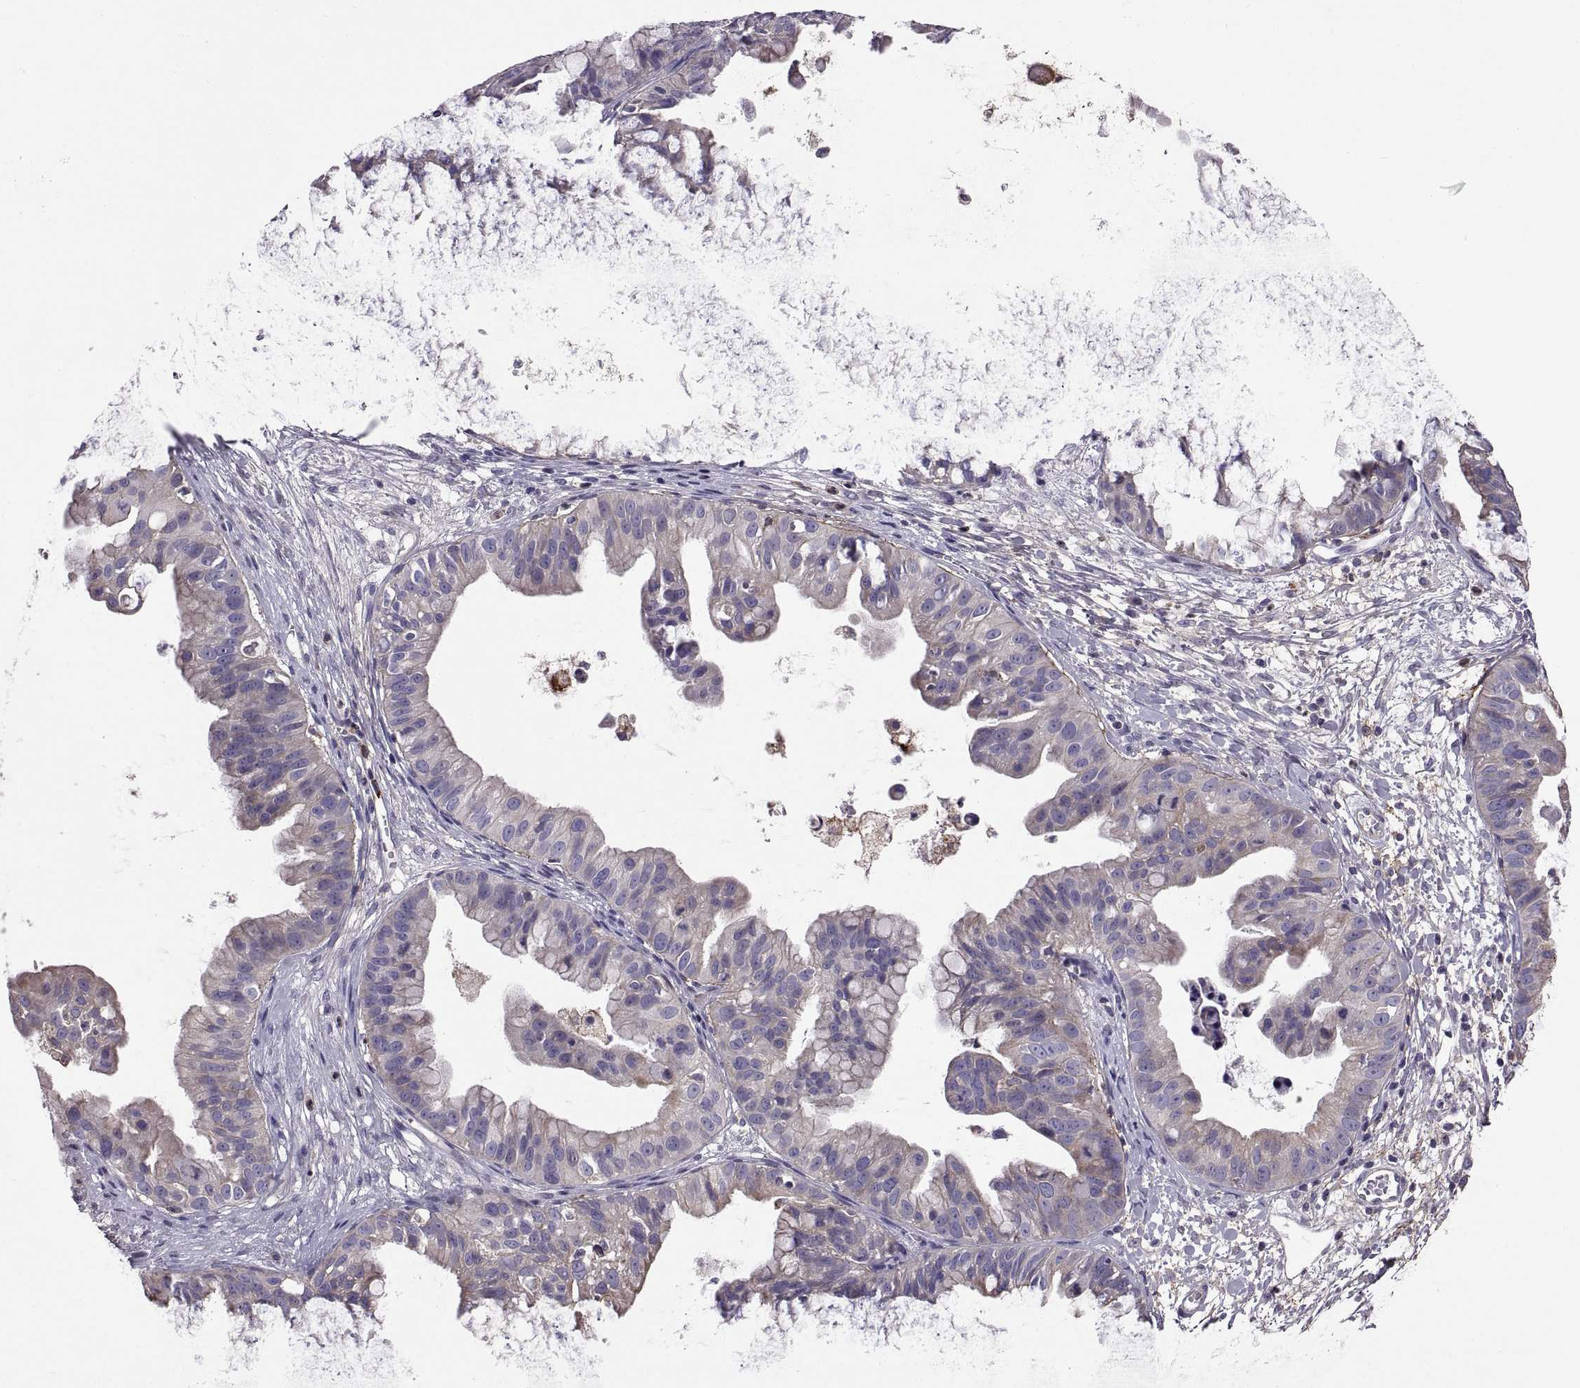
{"staining": {"intensity": "weak", "quantity": "25%-75%", "location": "cytoplasmic/membranous"}, "tissue": "ovarian cancer", "cell_type": "Tumor cells", "image_type": "cancer", "snomed": [{"axis": "morphology", "description": "Cystadenocarcinoma, mucinous, NOS"}, {"axis": "topography", "description": "Ovary"}], "caption": "Ovarian cancer (mucinous cystadenocarcinoma) tissue shows weak cytoplasmic/membranous staining in approximately 25%-75% of tumor cells, visualized by immunohistochemistry.", "gene": "EMILIN2", "patient": {"sex": "female", "age": 76}}